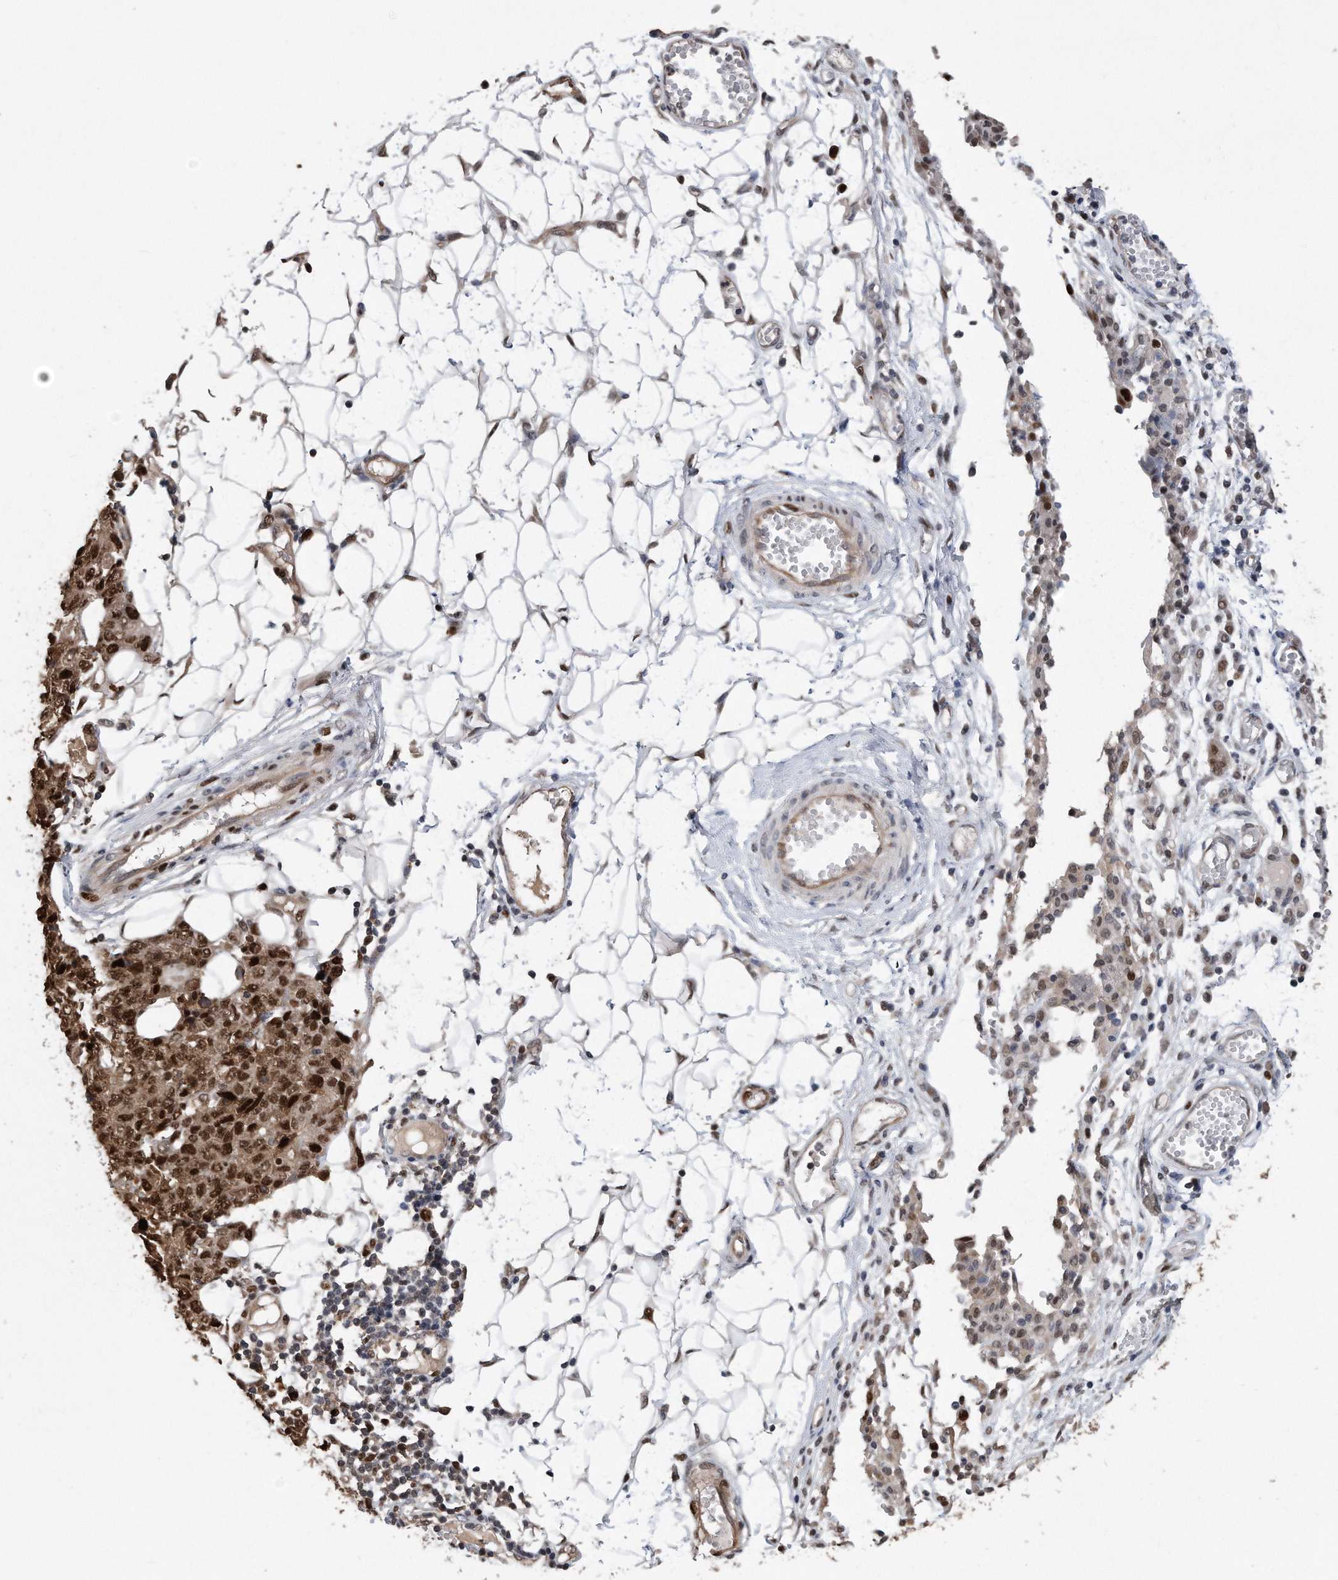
{"staining": {"intensity": "strong", "quantity": ">75%", "location": "nuclear"}, "tissue": "ovarian cancer", "cell_type": "Tumor cells", "image_type": "cancer", "snomed": [{"axis": "morphology", "description": "Carcinoma, endometroid"}, {"axis": "topography", "description": "Ovary"}], "caption": "Immunohistochemical staining of human ovarian cancer (endometroid carcinoma) demonstrates strong nuclear protein positivity in about >75% of tumor cells.", "gene": "PCNA", "patient": {"sex": "female", "age": 42}}